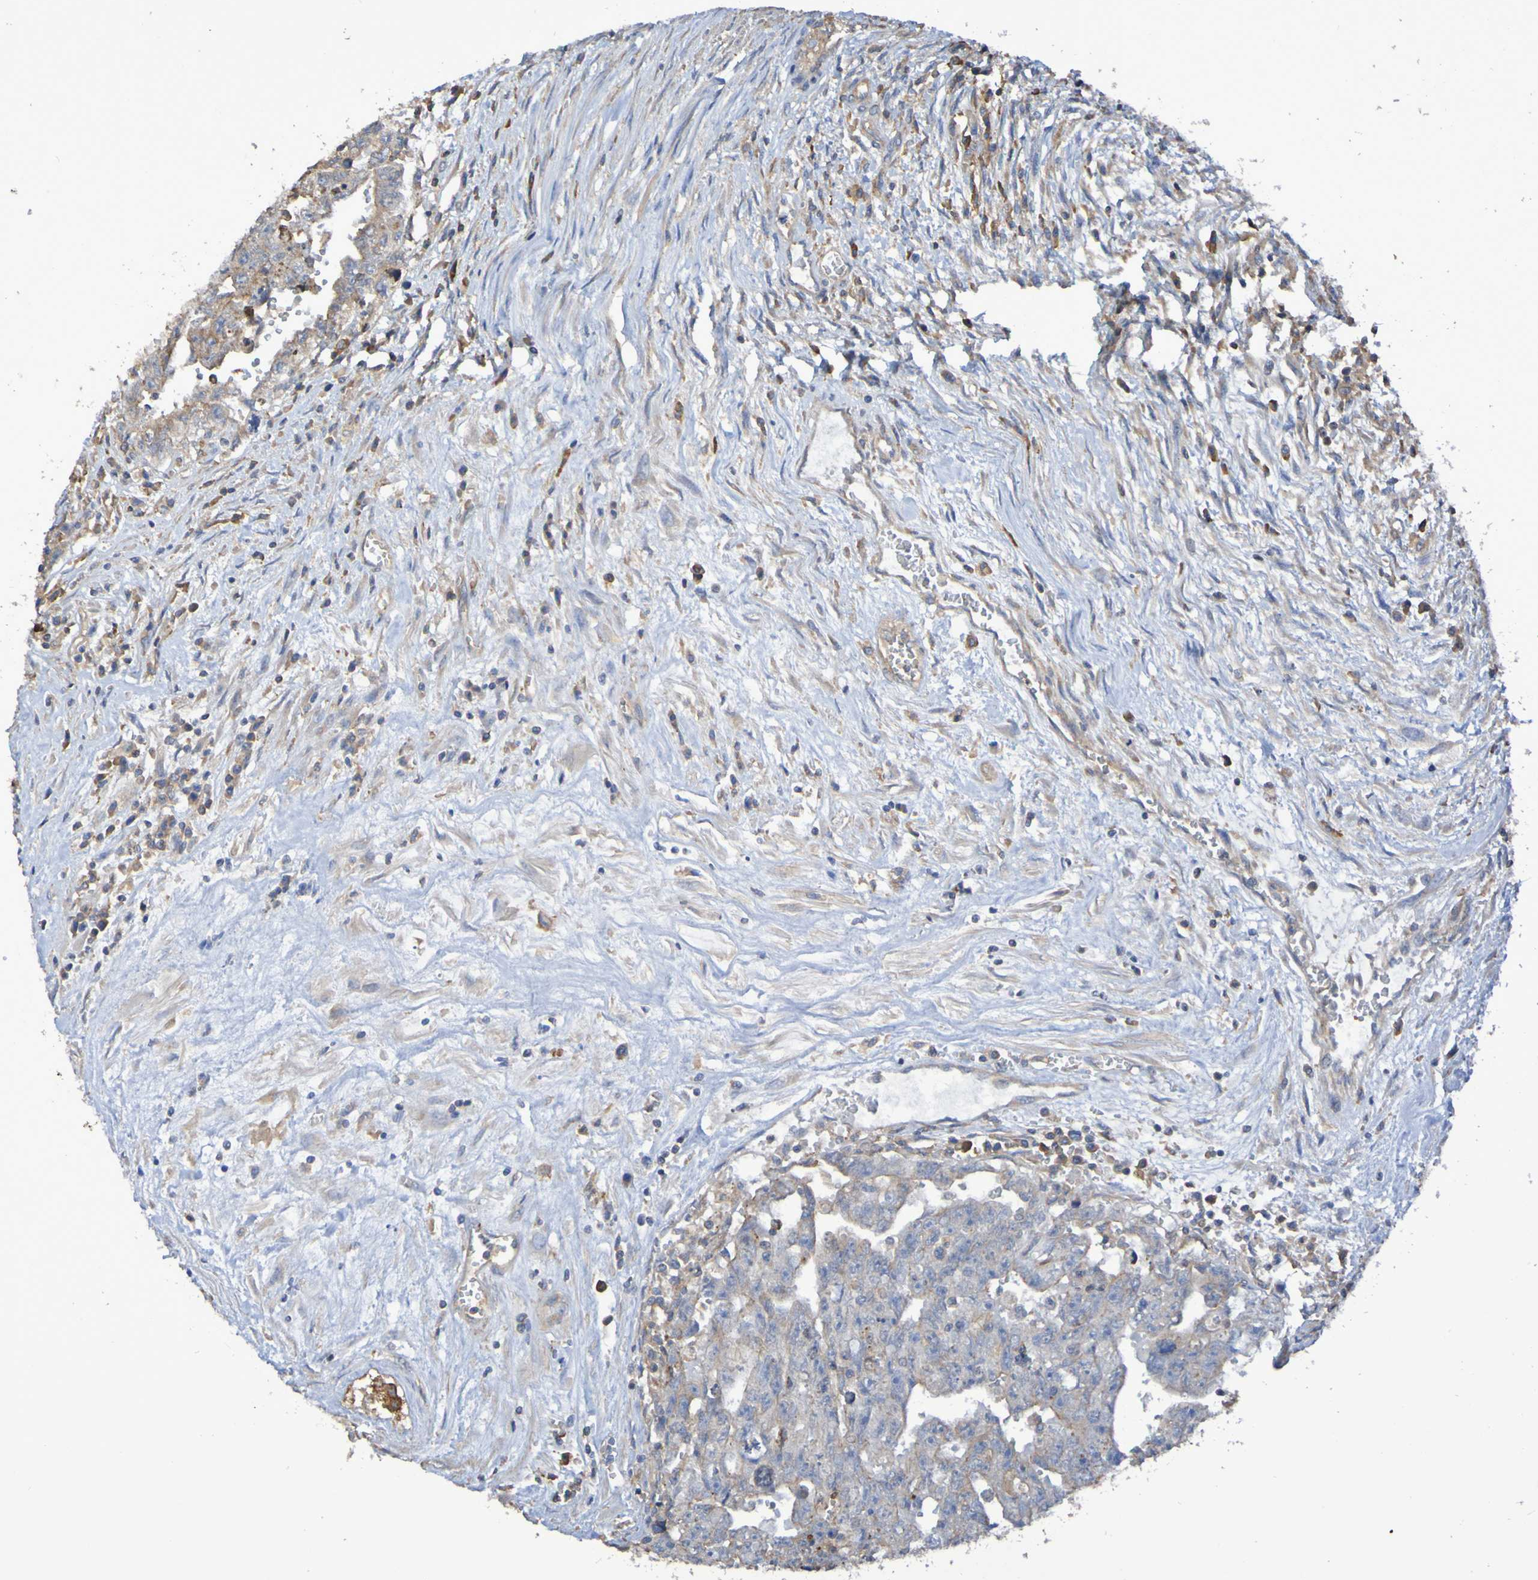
{"staining": {"intensity": "weak", "quantity": "<25%", "location": "cytoplasmic/membranous"}, "tissue": "testis cancer", "cell_type": "Tumor cells", "image_type": "cancer", "snomed": [{"axis": "morphology", "description": "Carcinoma, Embryonal, NOS"}, {"axis": "topography", "description": "Testis"}], "caption": "DAB immunohistochemical staining of testis embryonal carcinoma demonstrates no significant positivity in tumor cells.", "gene": "SYNJ1", "patient": {"sex": "male", "age": 28}}